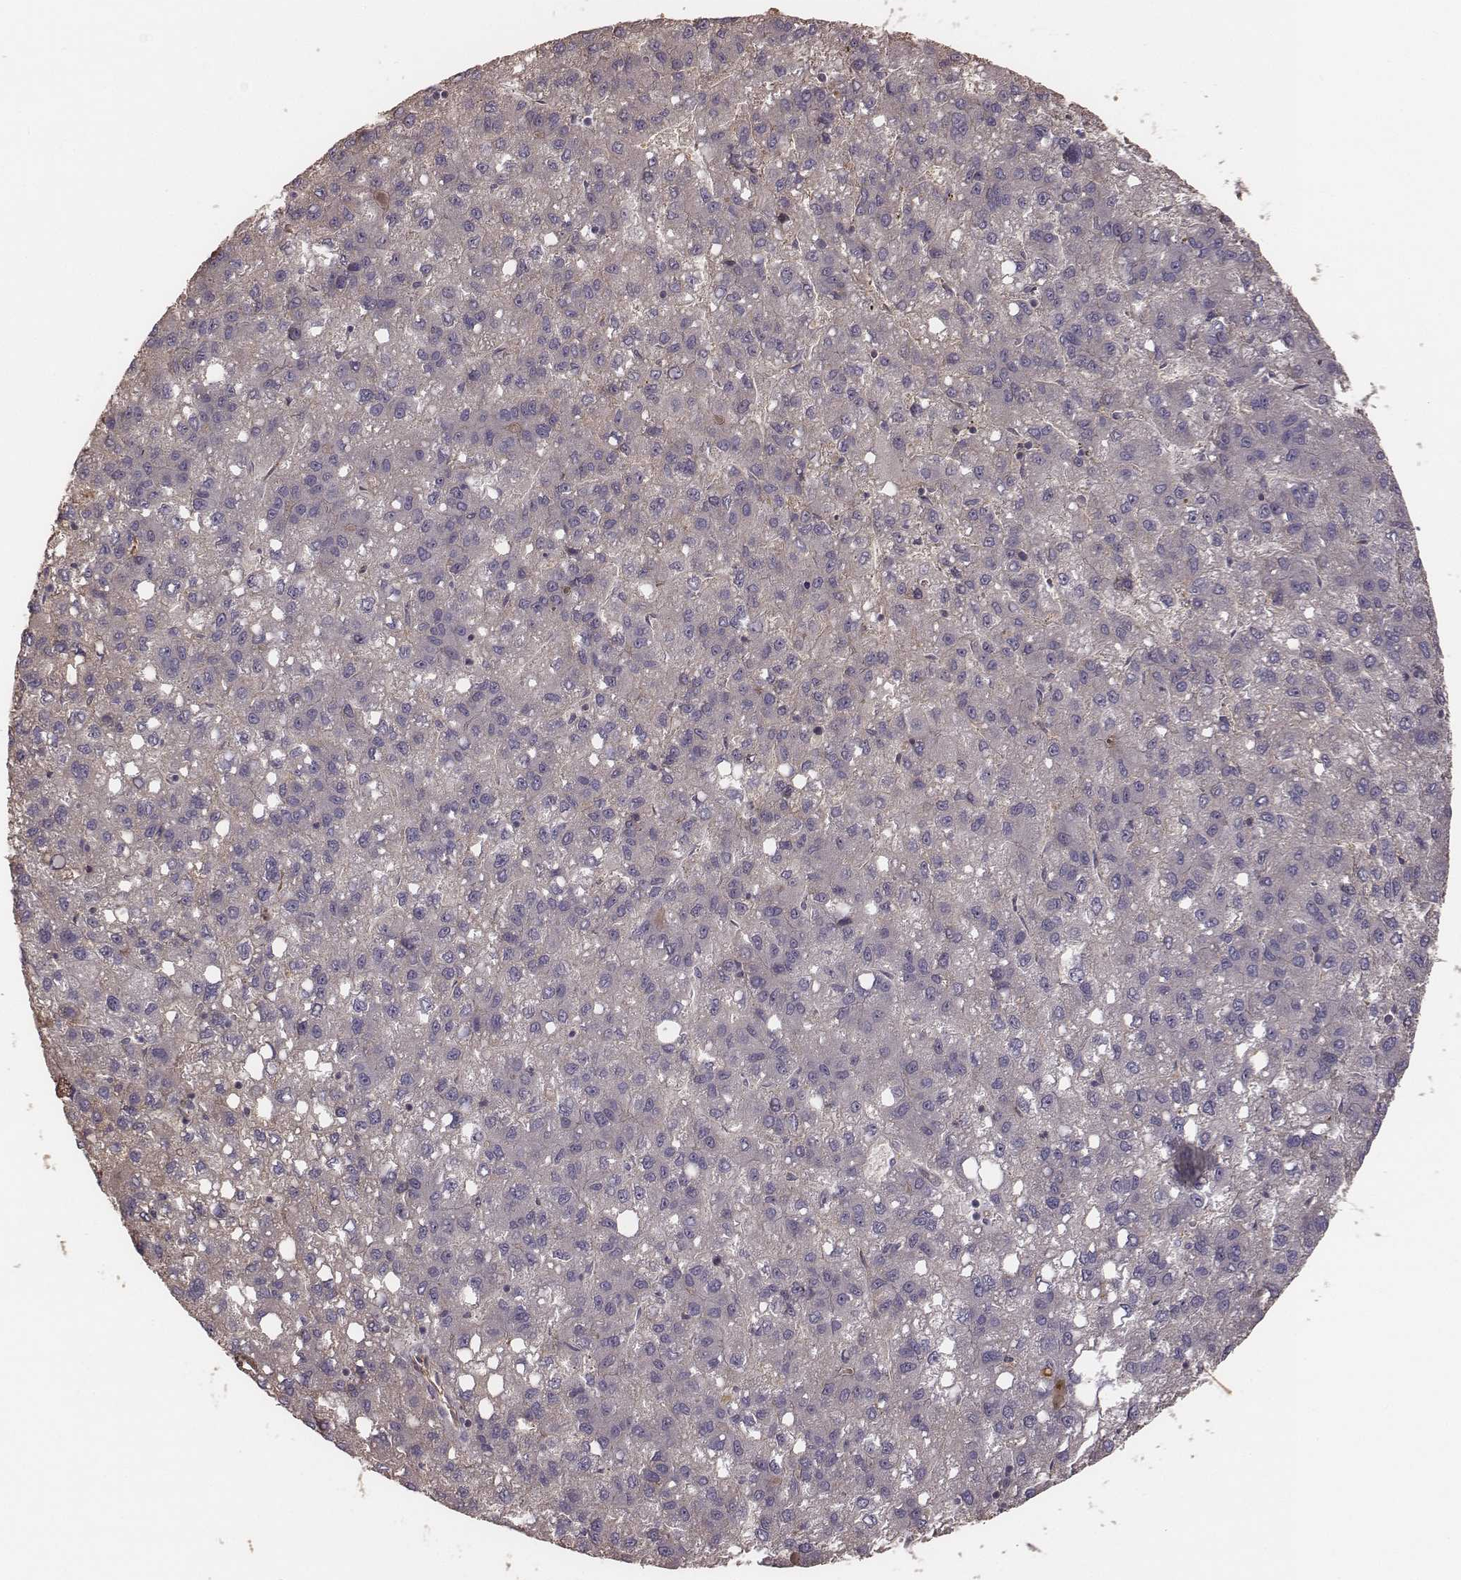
{"staining": {"intensity": "negative", "quantity": "none", "location": "none"}, "tissue": "liver cancer", "cell_type": "Tumor cells", "image_type": "cancer", "snomed": [{"axis": "morphology", "description": "Carcinoma, Hepatocellular, NOS"}, {"axis": "topography", "description": "Liver"}], "caption": "A photomicrograph of liver cancer stained for a protein exhibits no brown staining in tumor cells.", "gene": "OTOGL", "patient": {"sex": "female", "age": 82}}